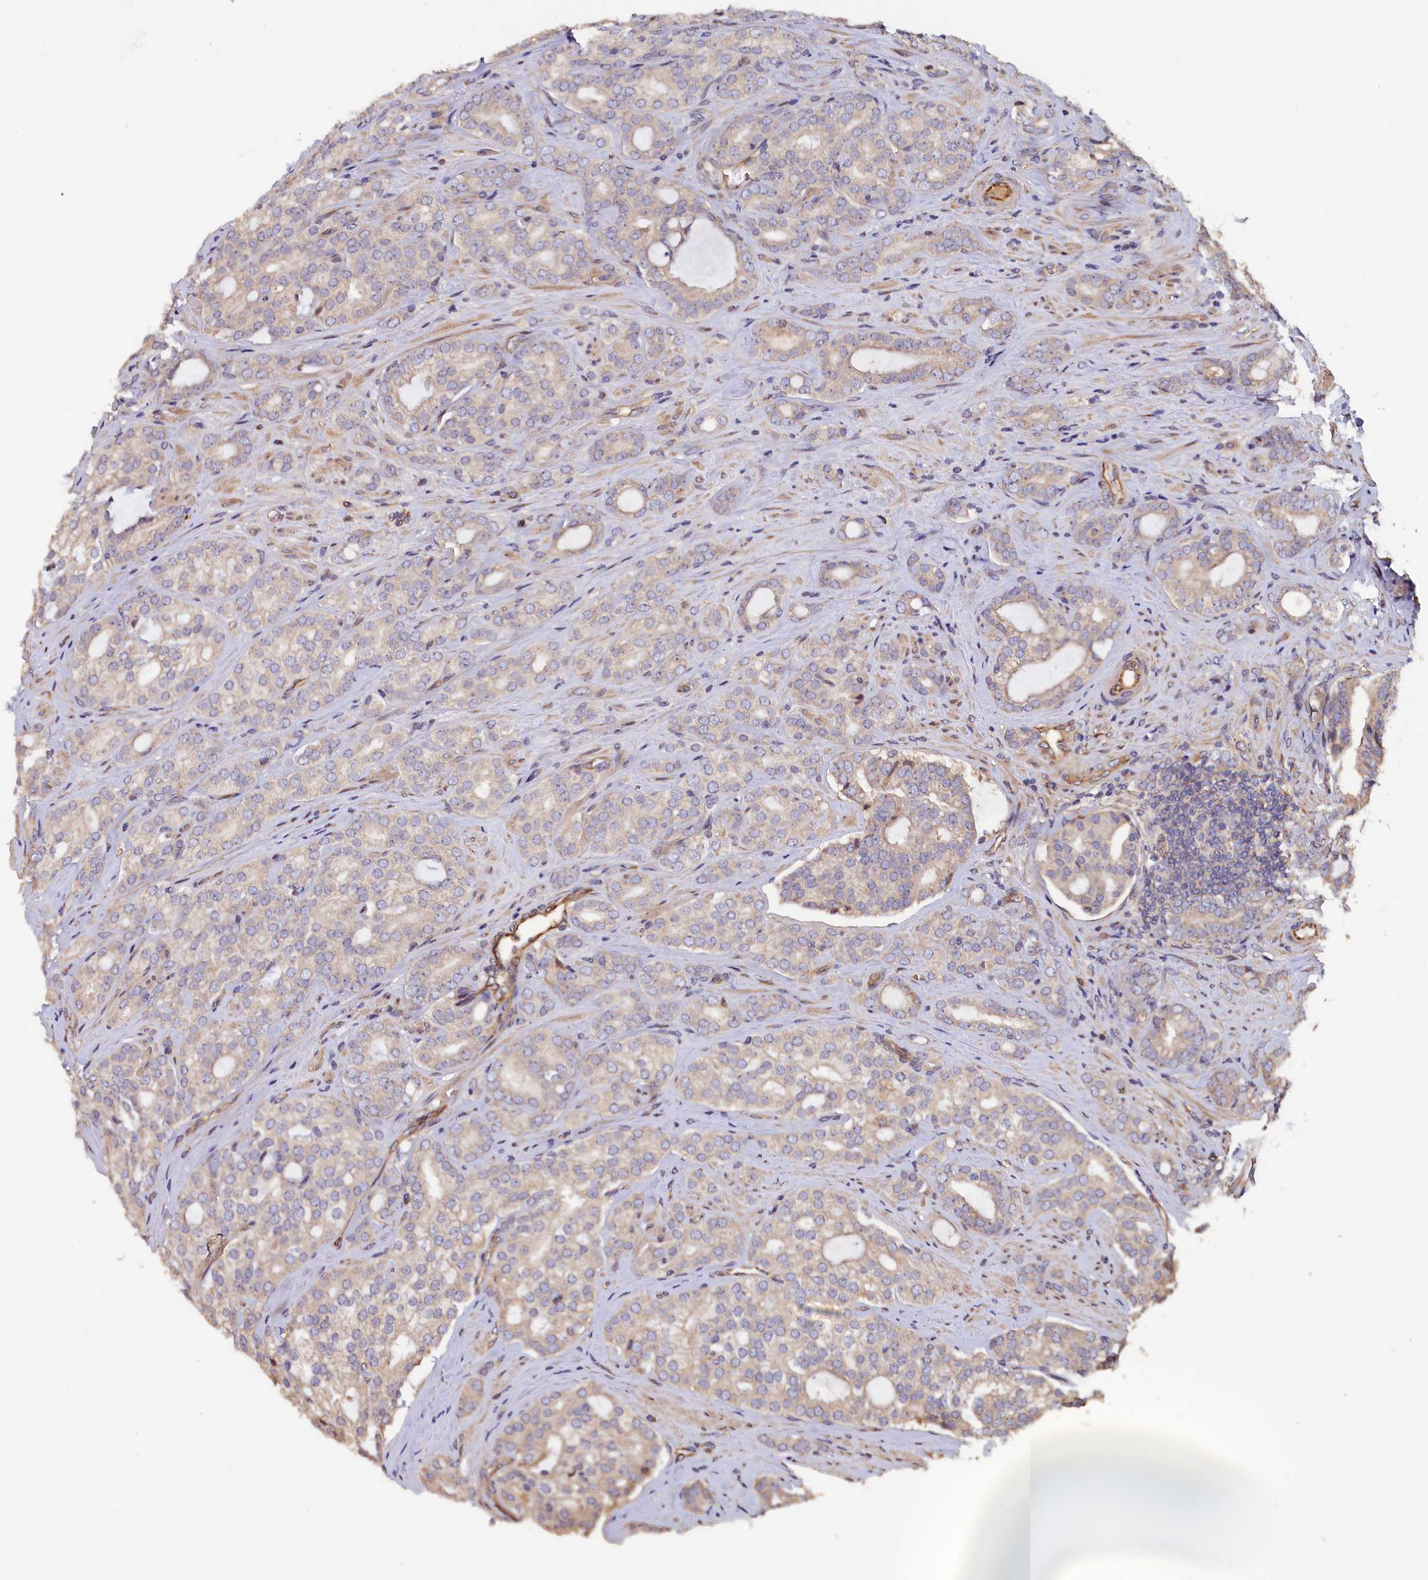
{"staining": {"intensity": "negative", "quantity": "none", "location": "none"}, "tissue": "prostate cancer", "cell_type": "Tumor cells", "image_type": "cancer", "snomed": [{"axis": "morphology", "description": "Adenocarcinoma, High grade"}, {"axis": "topography", "description": "Prostate"}], "caption": "Immunohistochemistry photomicrograph of neoplastic tissue: human prostate cancer stained with DAB reveals no significant protein expression in tumor cells.", "gene": "GREB1L", "patient": {"sex": "male", "age": 63}}